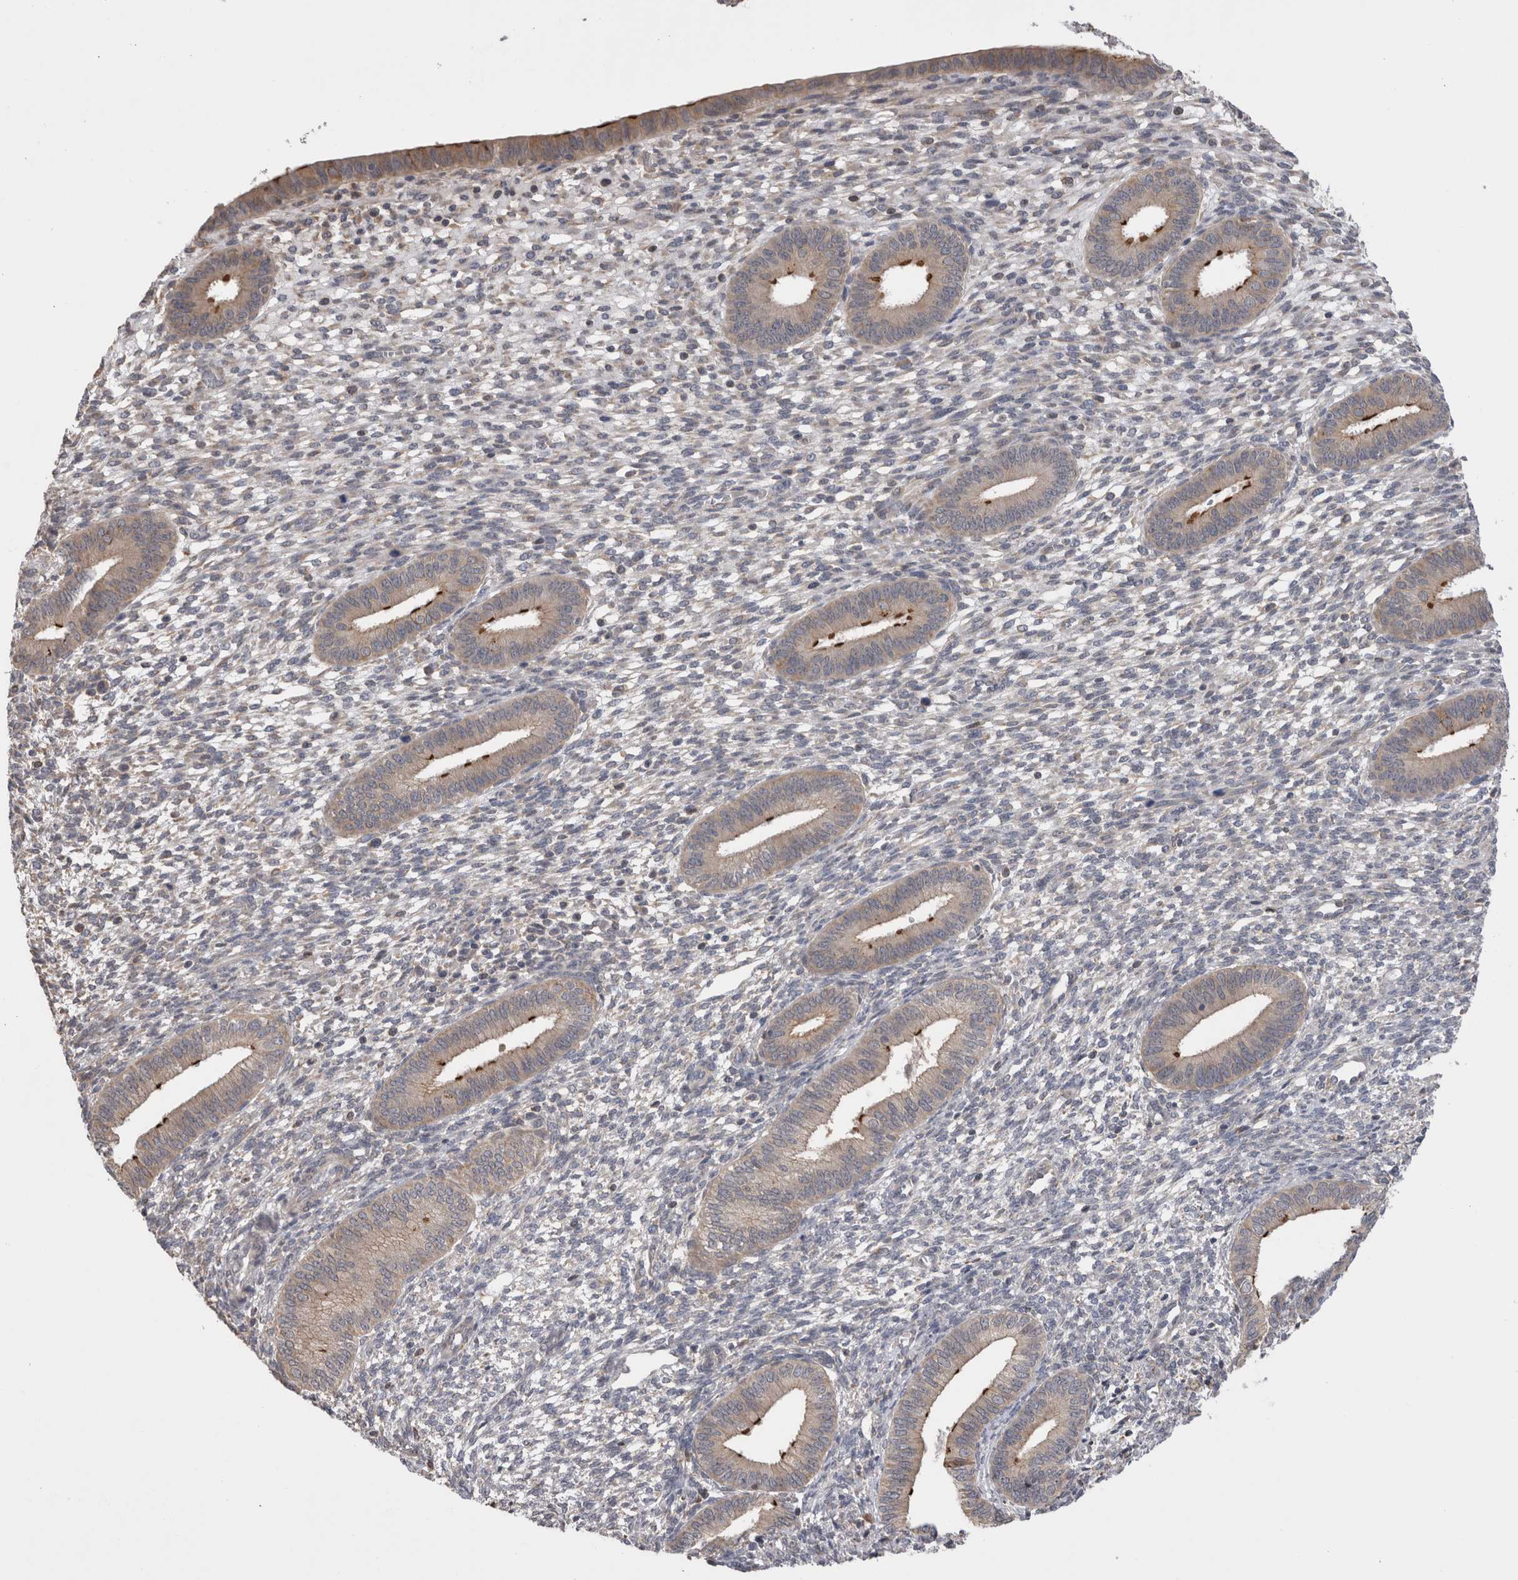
{"staining": {"intensity": "negative", "quantity": "none", "location": "none"}, "tissue": "endometrium", "cell_type": "Cells in endometrial stroma", "image_type": "normal", "snomed": [{"axis": "morphology", "description": "Normal tissue, NOS"}, {"axis": "topography", "description": "Endometrium"}], "caption": "IHC photomicrograph of normal endometrium: human endometrium stained with DAB (3,3'-diaminobenzidine) displays no significant protein expression in cells in endometrial stroma. (Brightfield microscopy of DAB immunohistochemistry (IHC) at high magnification).", "gene": "SMAP2", "patient": {"sex": "female", "age": 46}}